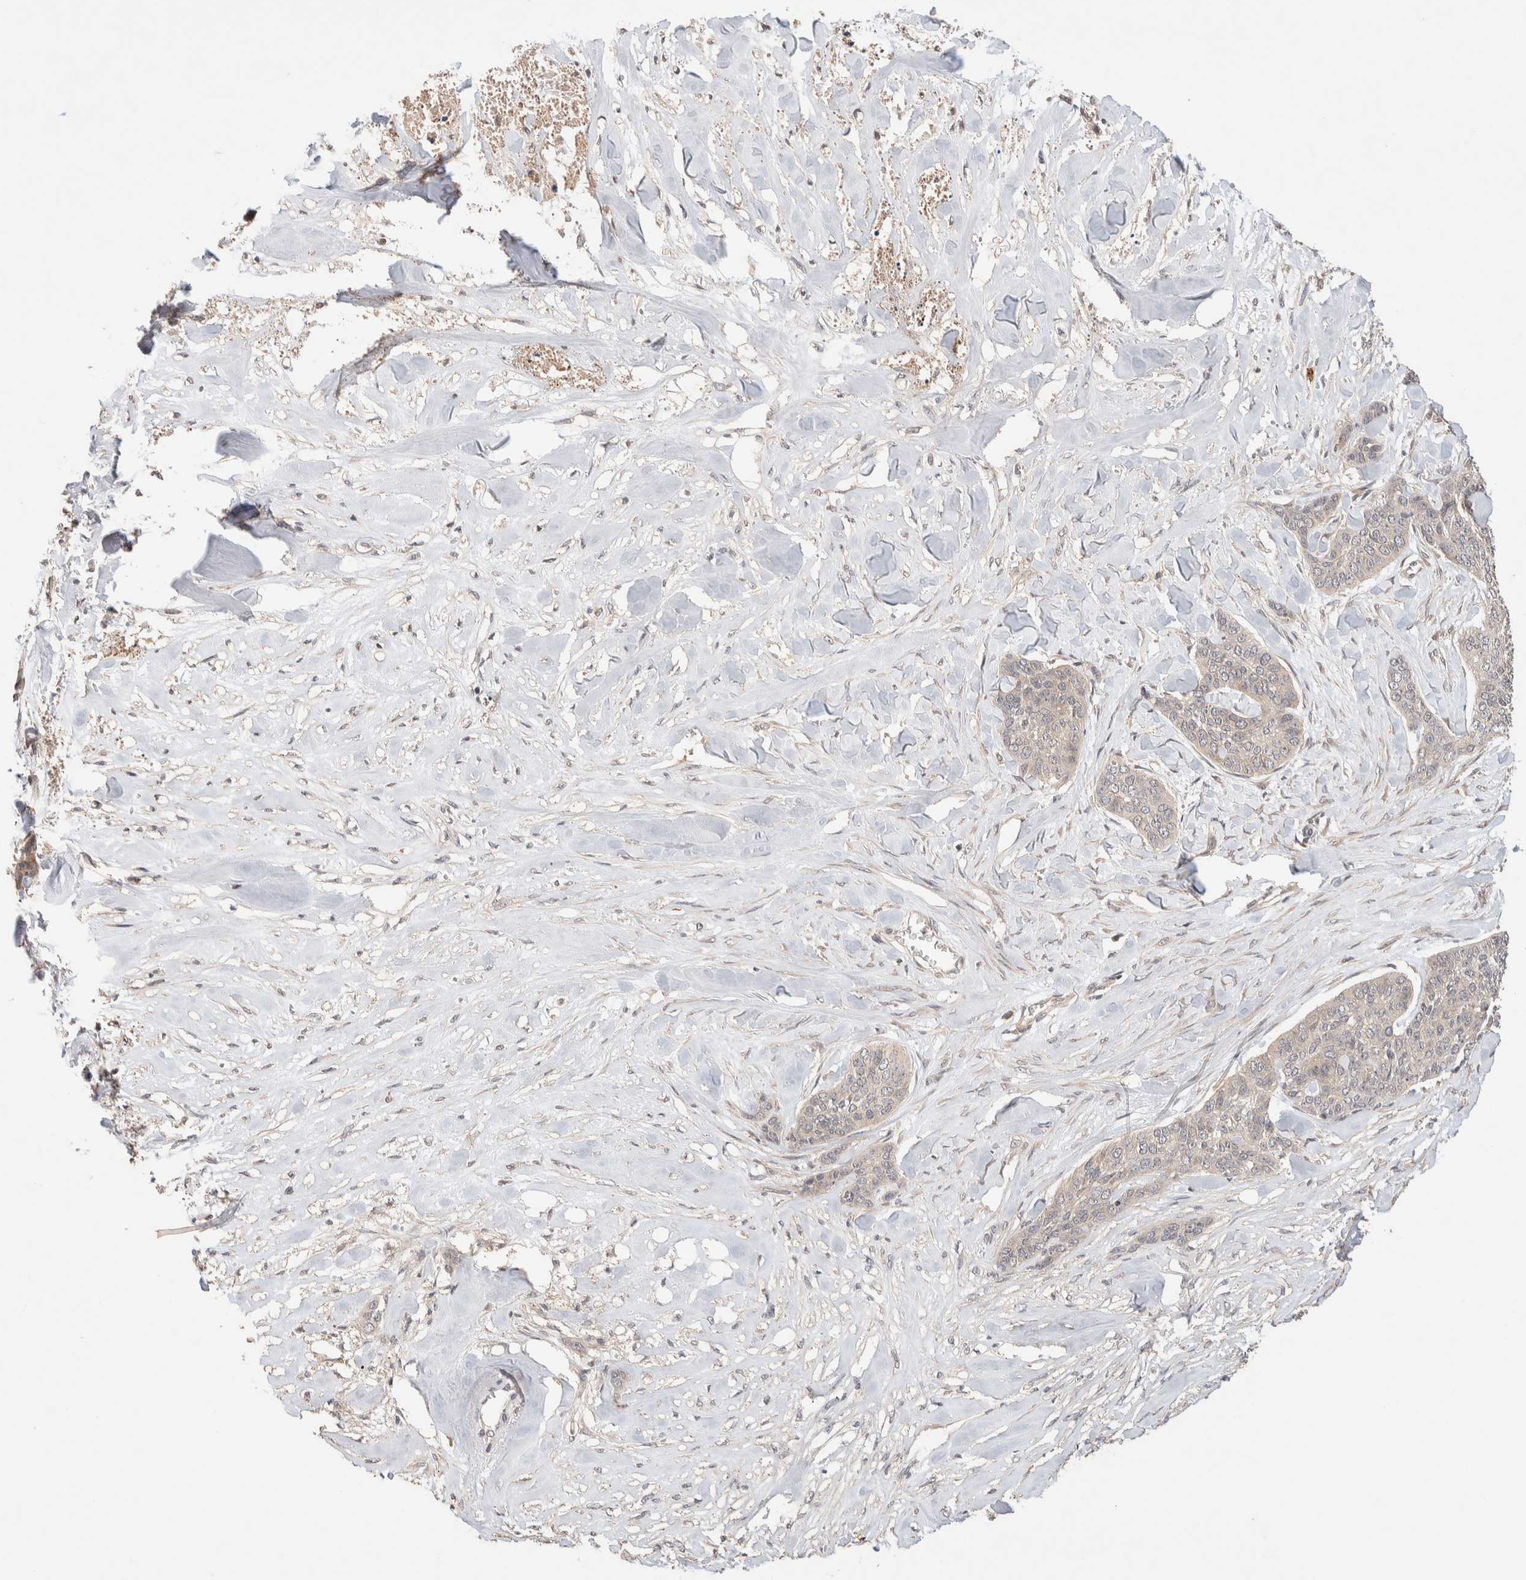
{"staining": {"intensity": "weak", "quantity": "<25%", "location": "cytoplasmic/membranous"}, "tissue": "skin cancer", "cell_type": "Tumor cells", "image_type": "cancer", "snomed": [{"axis": "morphology", "description": "Basal cell carcinoma"}, {"axis": "topography", "description": "Skin"}], "caption": "Skin basal cell carcinoma was stained to show a protein in brown. There is no significant staining in tumor cells.", "gene": "CASK", "patient": {"sex": "female", "age": 64}}